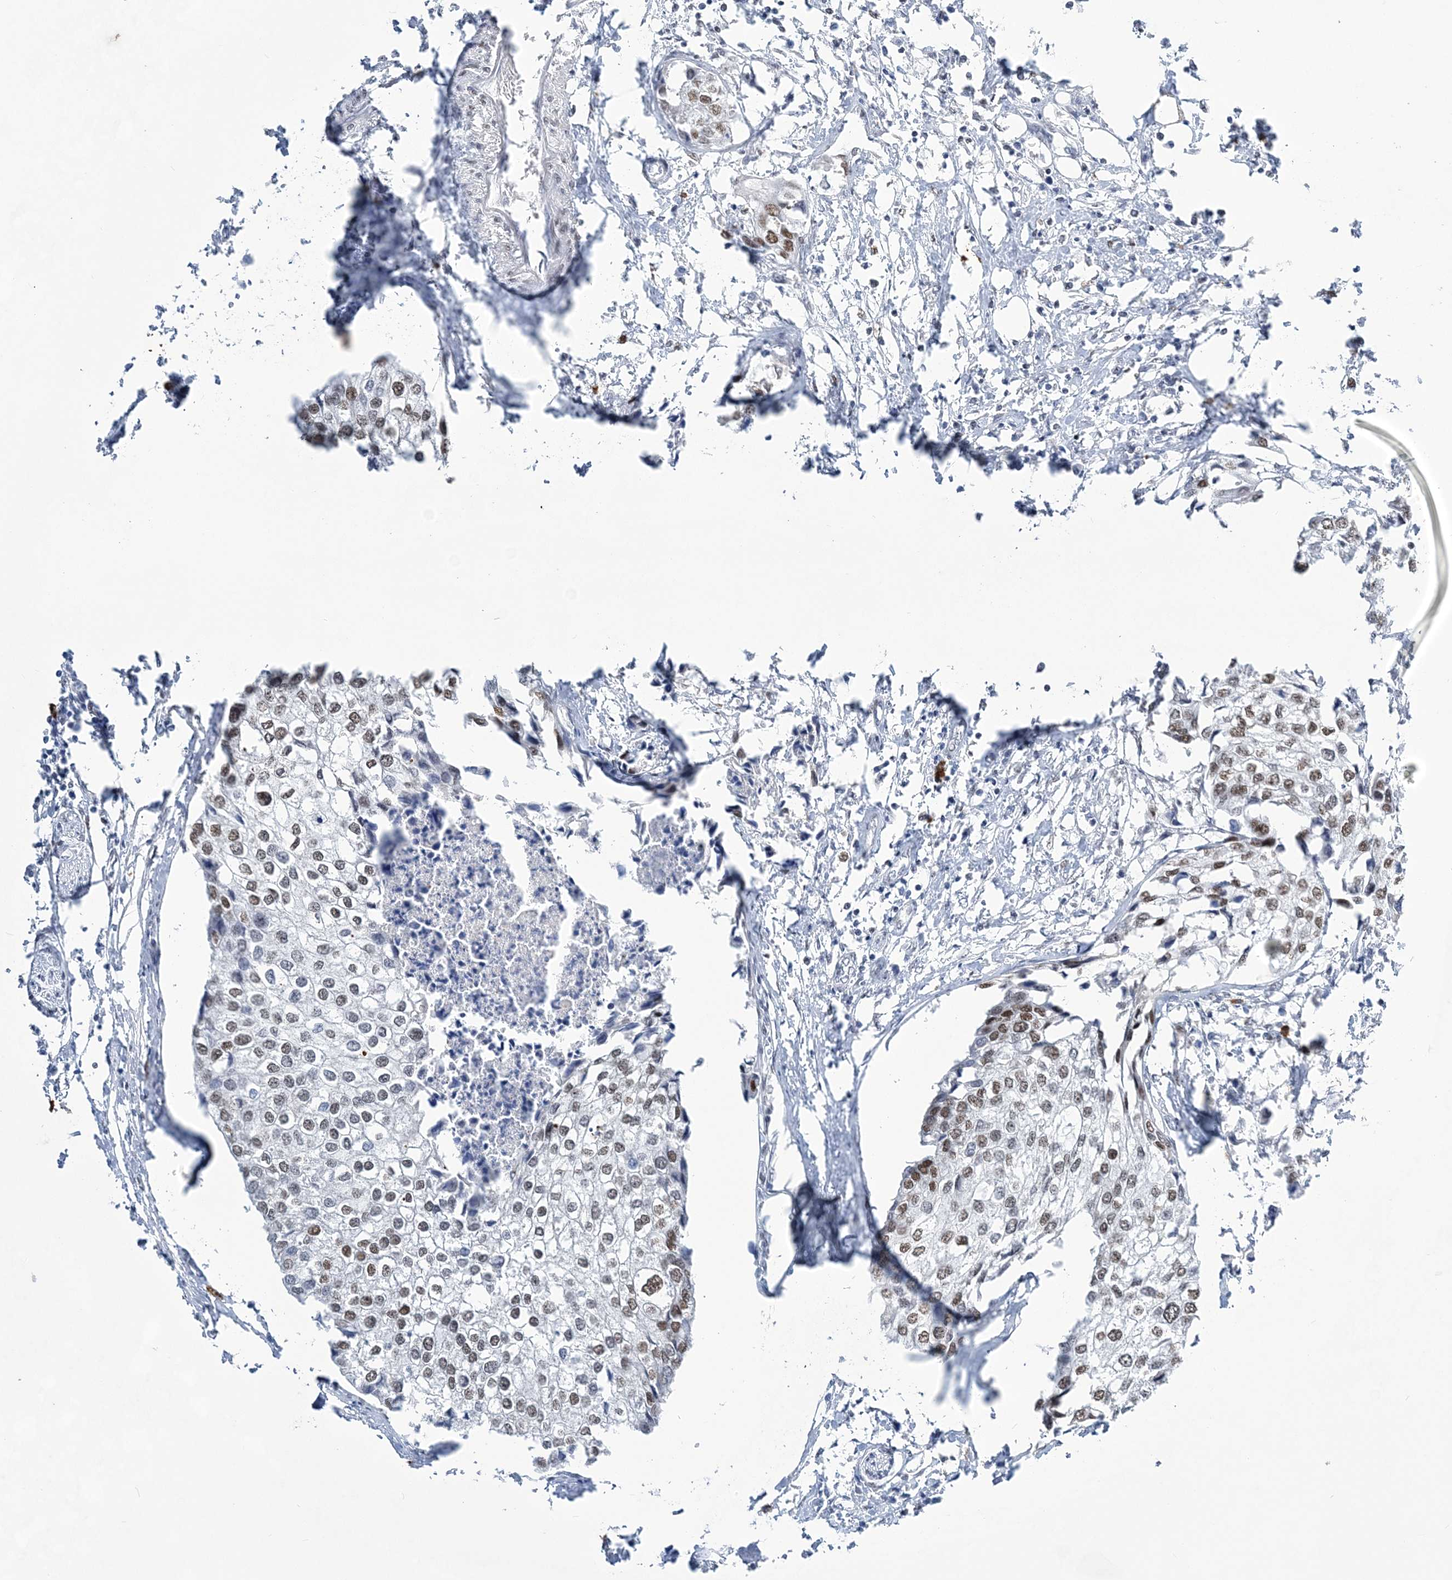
{"staining": {"intensity": "weak", "quantity": "25%-75%", "location": "nuclear"}, "tissue": "urothelial cancer", "cell_type": "Tumor cells", "image_type": "cancer", "snomed": [{"axis": "morphology", "description": "Urothelial carcinoma, High grade"}, {"axis": "topography", "description": "Urinary bladder"}], "caption": "Protein staining of urothelial carcinoma (high-grade) tissue demonstrates weak nuclear positivity in about 25%-75% of tumor cells.", "gene": "ZBTB7A", "patient": {"sex": "male", "age": 64}}